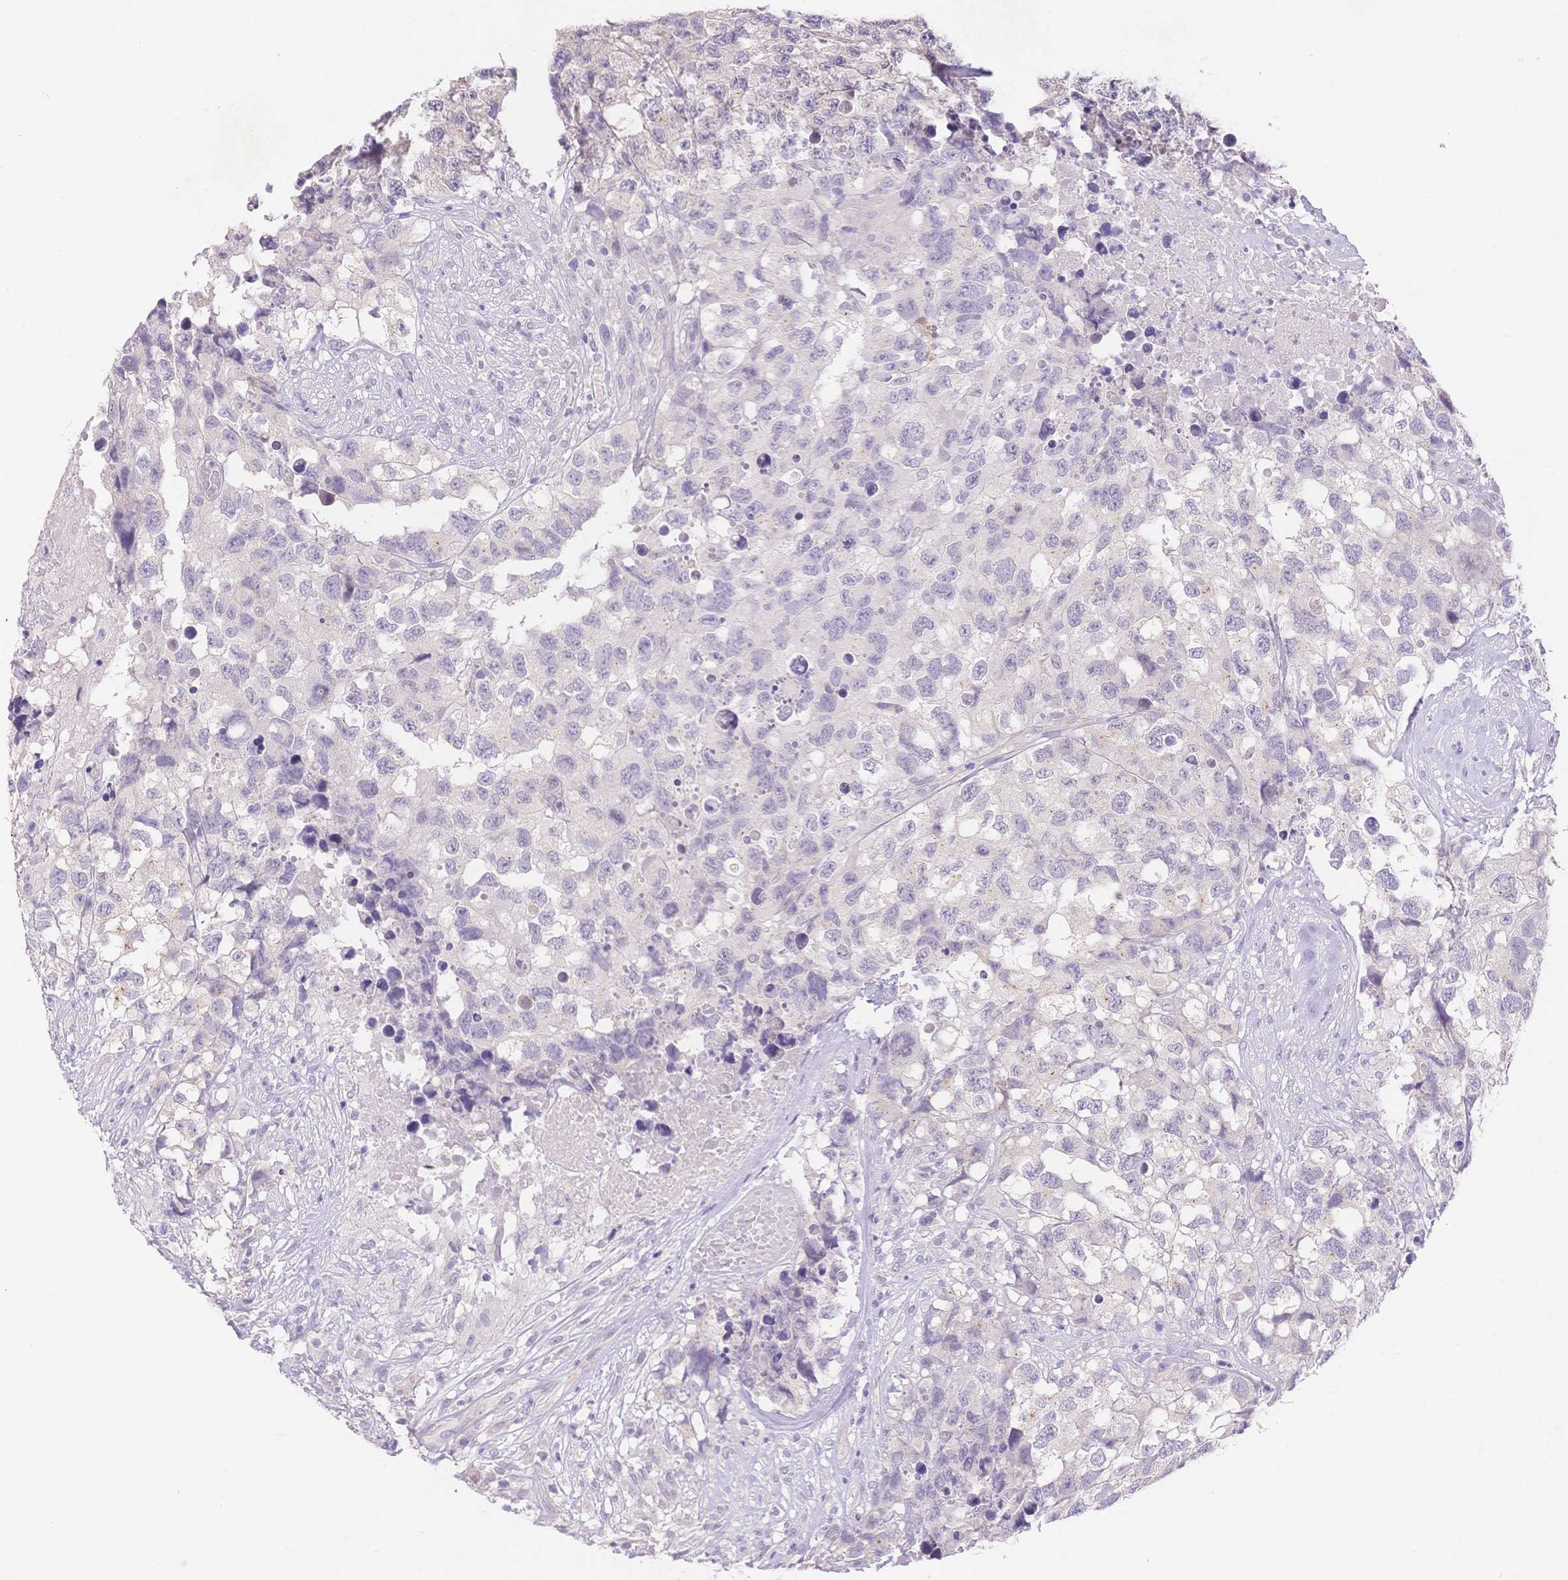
{"staining": {"intensity": "negative", "quantity": "none", "location": "none"}, "tissue": "testis cancer", "cell_type": "Tumor cells", "image_type": "cancer", "snomed": [{"axis": "morphology", "description": "Carcinoma, Embryonal, NOS"}, {"axis": "topography", "description": "Testis"}], "caption": "Immunohistochemistry (IHC) micrograph of neoplastic tissue: testis embryonal carcinoma stained with DAB (3,3'-diaminobenzidine) reveals no significant protein staining in tumor cells.", "gene": "MYOM1", "patient": {"sex": "male", "age": 83}}